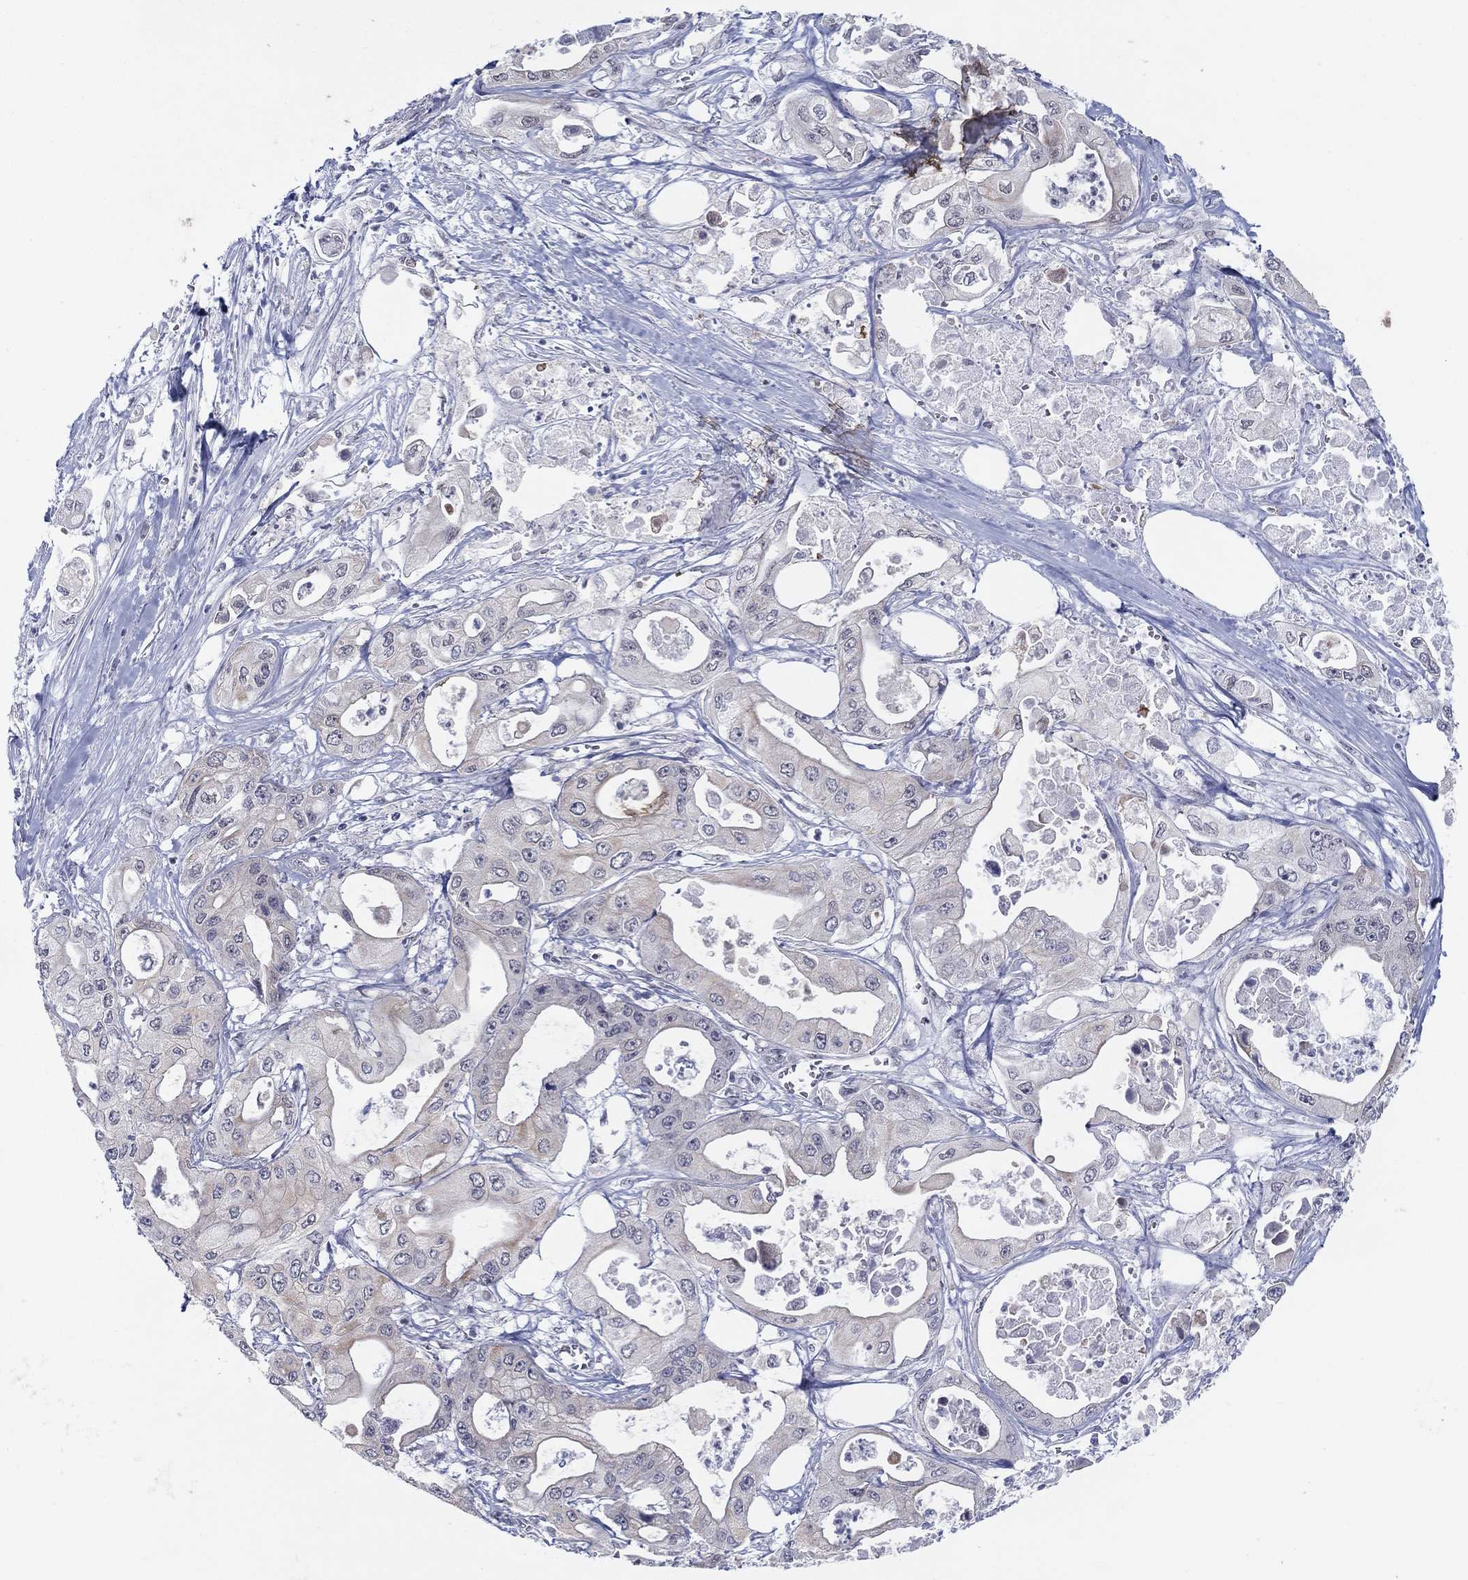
{"staining": {"intensity": "negative", "quantity": "none", "location": "none"}, "tissue": "pancreatic cancer", "cell_type": "Tumor cells", "image_type": "cancer", "snomed": [{"axis": "morphology", "description": "Adenocarcinoma, NOS"}, {"axis": "topography", "description": "Pancreas"}], "caption": "Immunohistochemistry micrograph of neoplastic tissue: human pancreatic adenocarcinoma stained with DAB (3,3'-diaminobenzidine) shows no significant protein positivity in tumor cells. (Stains: DAB immunohistochemistry with hematoxylin counter stain, Microscopy: brightfield microscopy at high magnification).", "gene": "SLC22A2", "patient": {"sex": "male", "age": 70}}